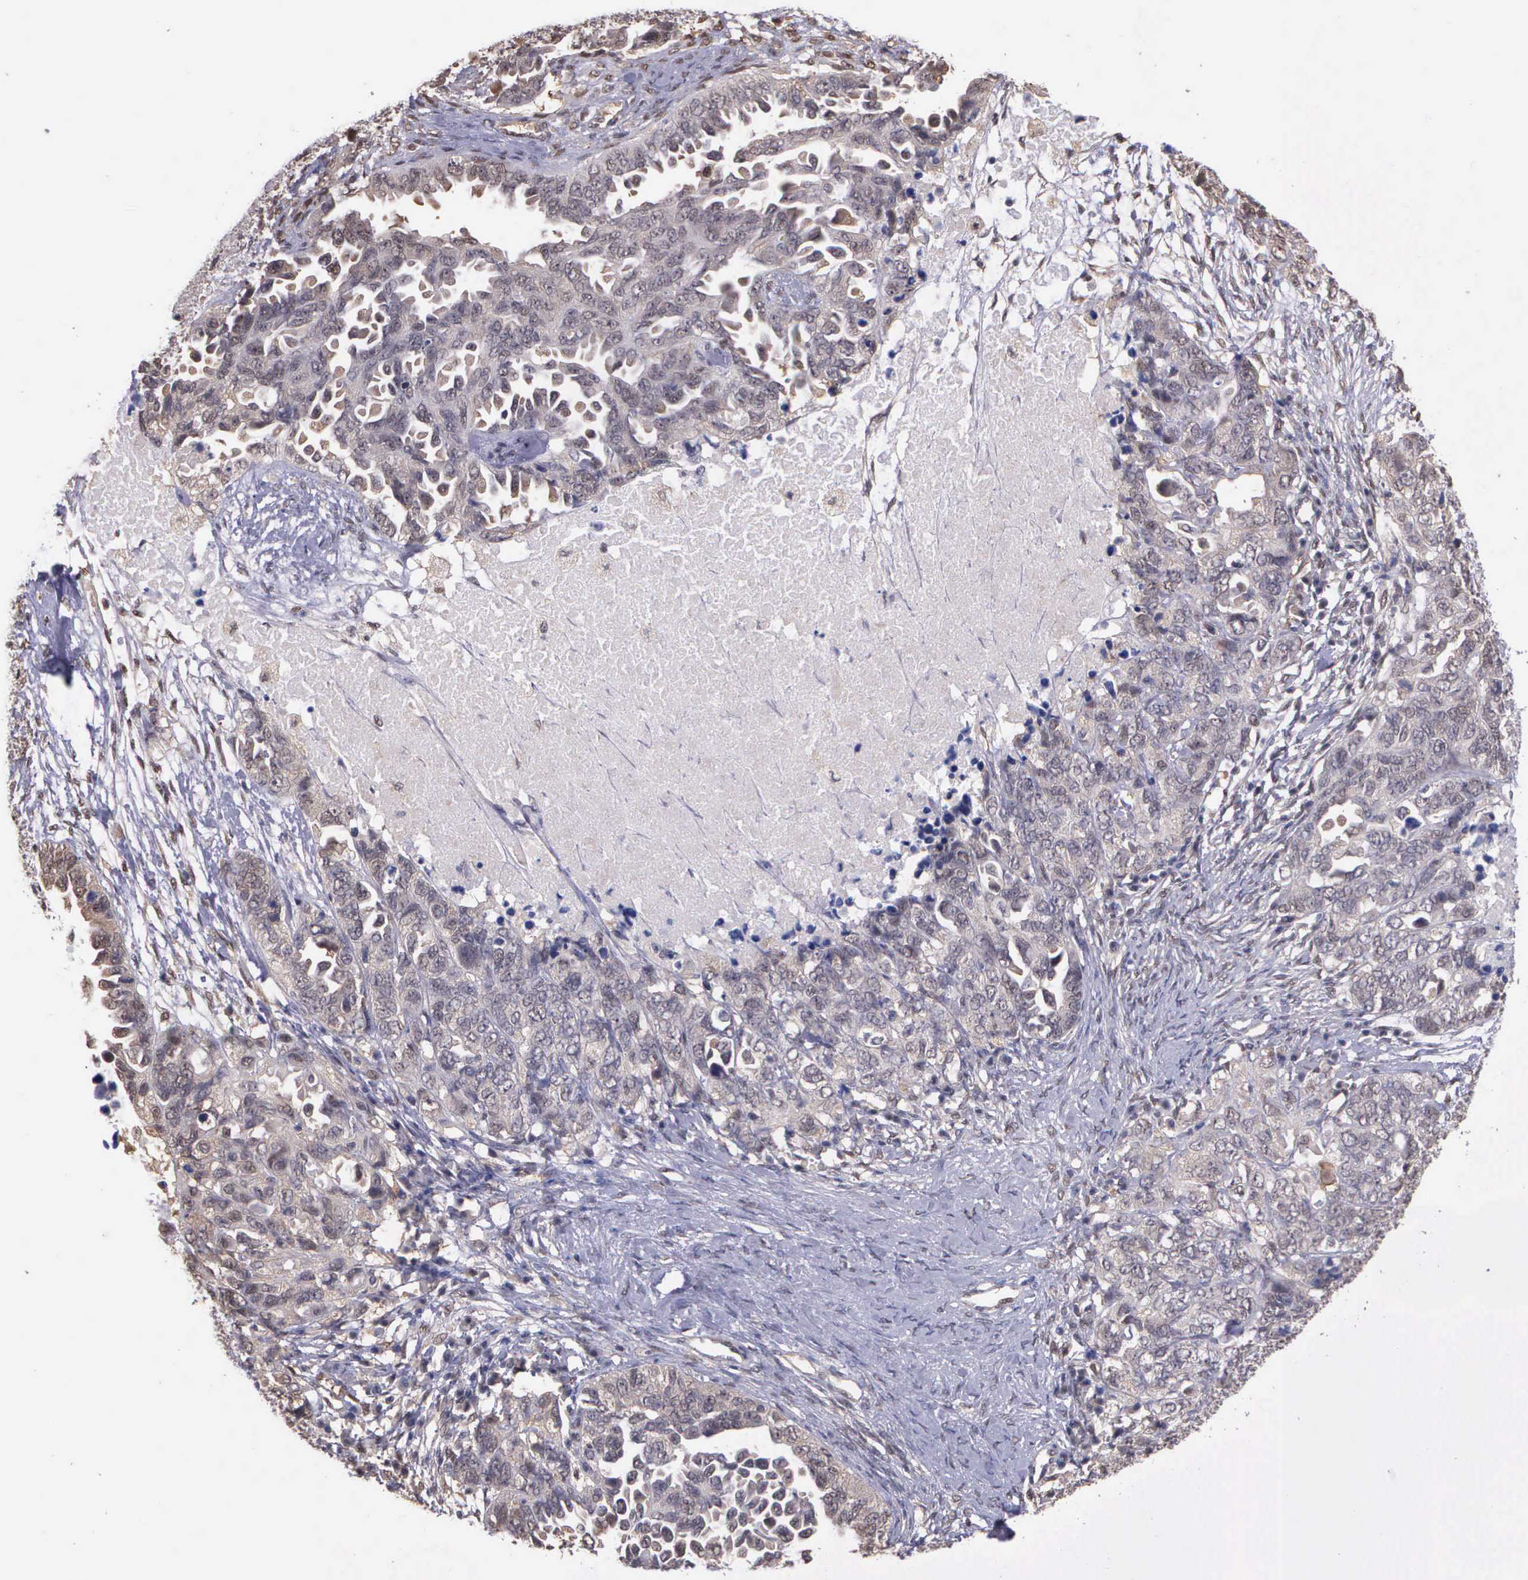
{"staining": {"intensity": "weak", "quantity": "25%-75%", "location": "cytoplasmic/membranous"}, "tissue": "ovarian cancer", "cell_type": "Tumor cells", "image_type": "cancer", "snomed": [{"axis": "morphology", "description": "Cystadenocarcinoma, serous, NOS"}, {"axis": "topography", "description": "Ovary"}], "caption": "Immunohistochemistry (IHC) histopathology image of neoplastic tissue: human ovarian cancer stained using IHC exhibits low levels of weak protein expression localized specifically in the cytoplasmic/membranous of tumor cells, appearing as a cytoplasmic/membranous brown color.", "gene": "PSMC1", "patient": {"sex": "female", "age": 82}}